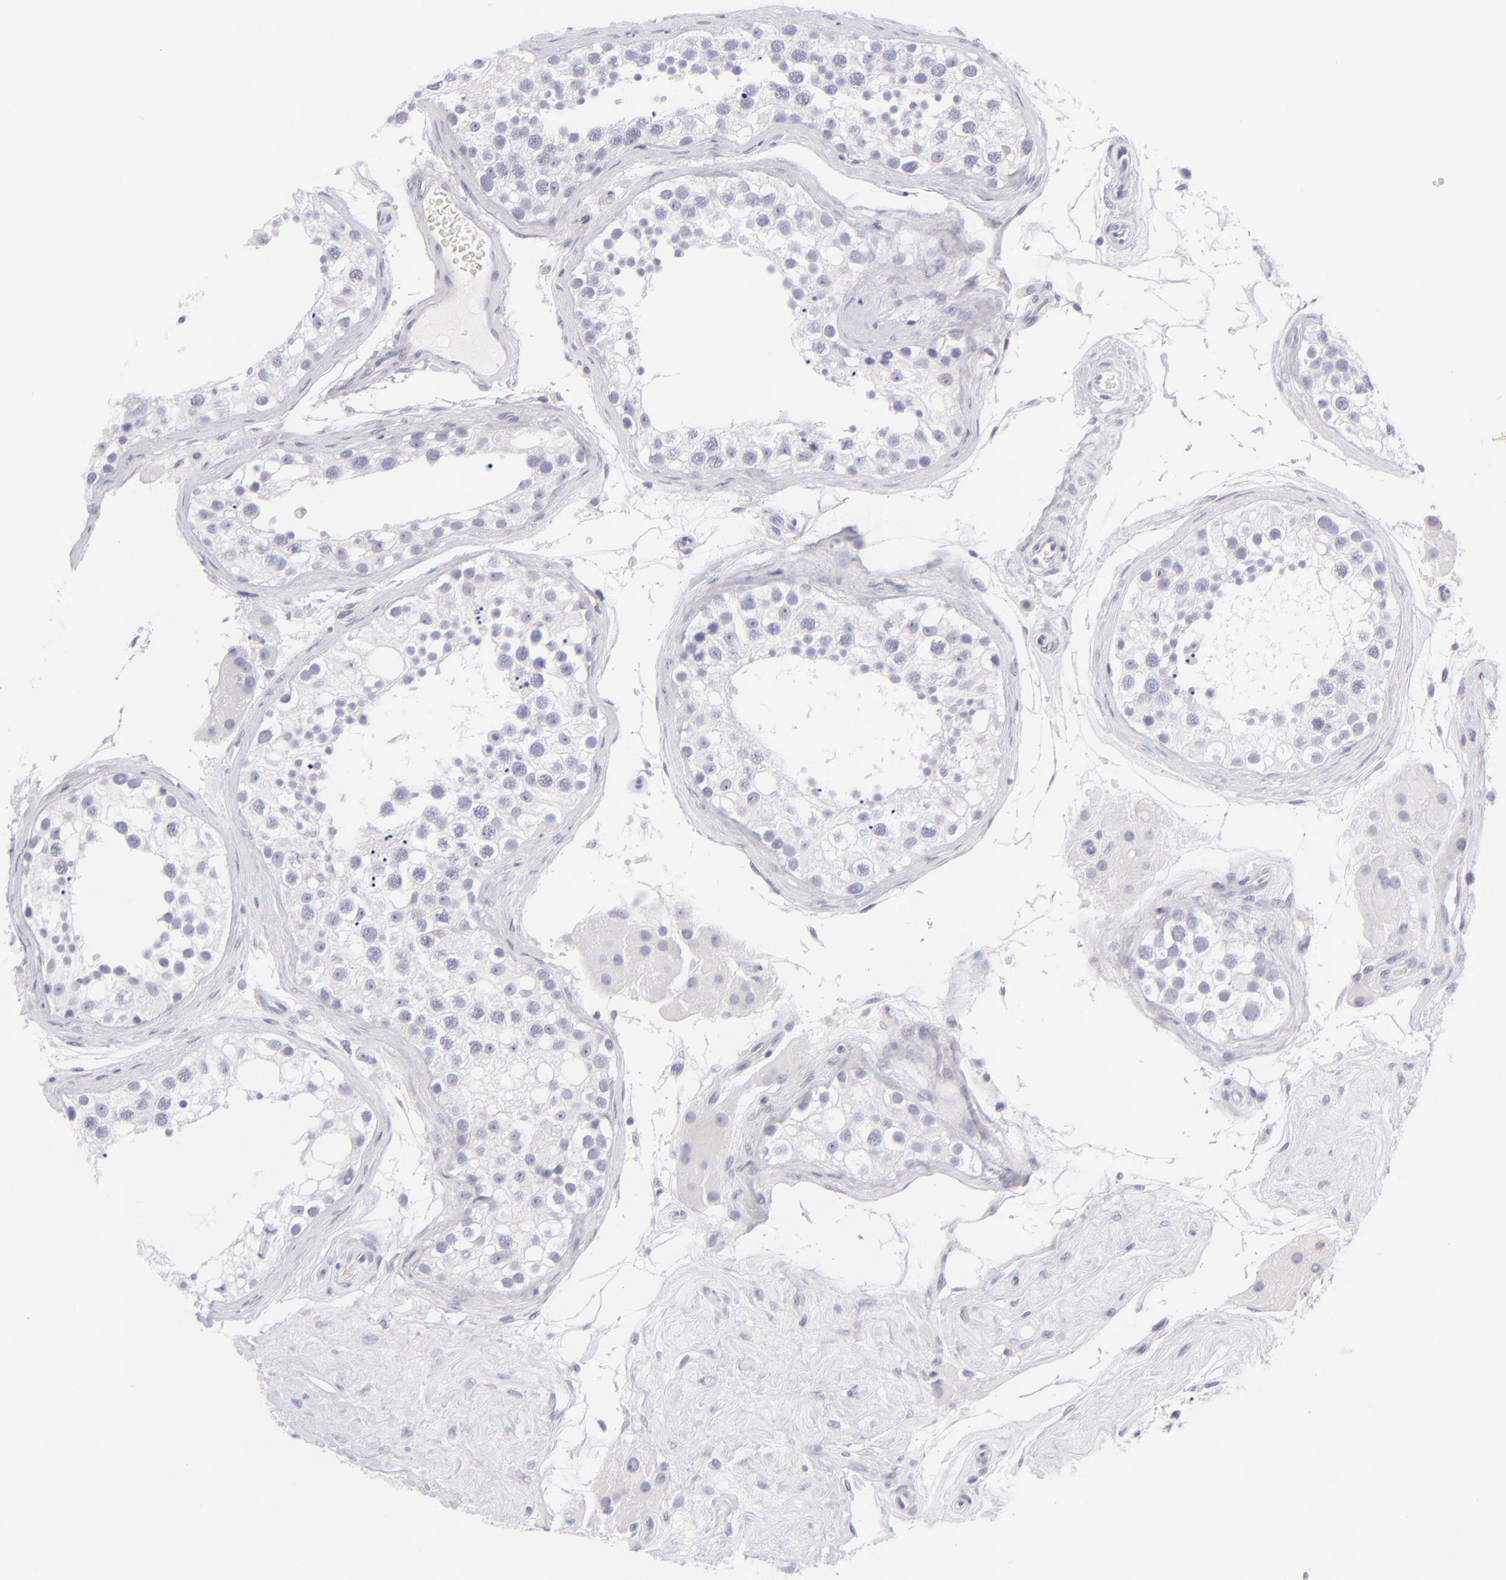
{"staining": {"intensity": "negative", "quantity": "none", "location": "none"}, "tissue": "testis", "cell_type": "Cells in seminiferous ducts", "image_type": "normal", "snomed": [{"axis": "morphology", "description": "Normal tissue, NOS"}, {"axis": "topography", "description": "Testis"}], "caption": "A photomicrograph of human testis is negative for staining in cells in seminiferous ducts. (DAB (3,3'-diaminobenzidine) immunohistochemistry (IHC) with hematoxylin counter stain).", "gene": "FCER2", "patient": {"sex": "male", "age": 68}}